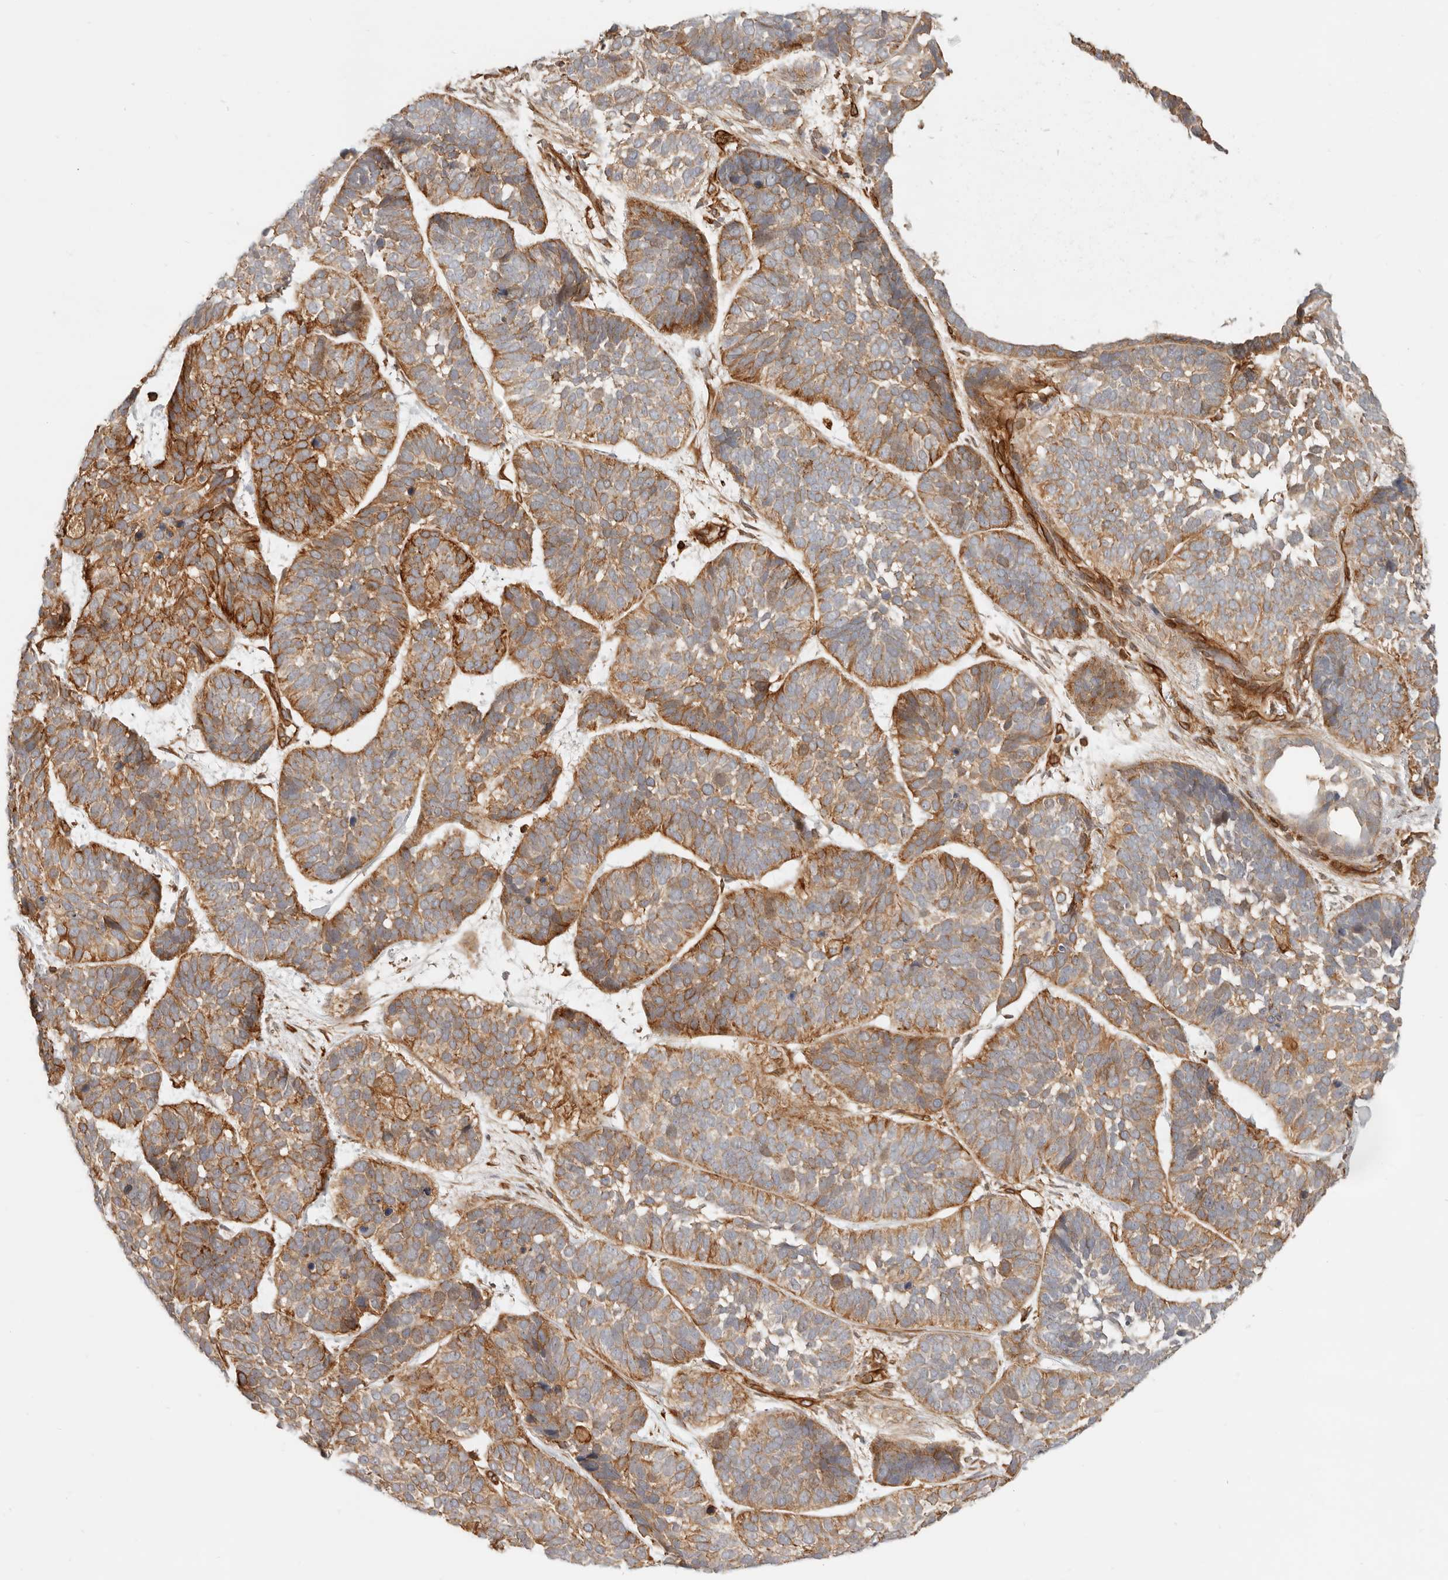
{"staining": {"intensity": "moderate", "quantity": ">75%", "location": "cytoplasmic/membranous"}, "tissue": "skin cancer", "cell_type": "Tumor cells", "image_type": "cancer", "snomed": [{"axis": "morphology", "description": "Basal cell carcinoma"}, {"axis": "topography", "description": "Skin"}], "caption": "IHC staining of skin cancer, which shows medium levels of moderate cytoplasmic/membranous staining in about >75% of tumor cells indicating moderate cytoplasmic/membranous protein positivity. The staining was performed using DAB (3,3'-diaminobenzidine) (brown) for protein detection and nuclei were counterstained in hematoxylin (blue).", "gene": "UFSP1", "patient": {"sex": "male", "age": 62}}